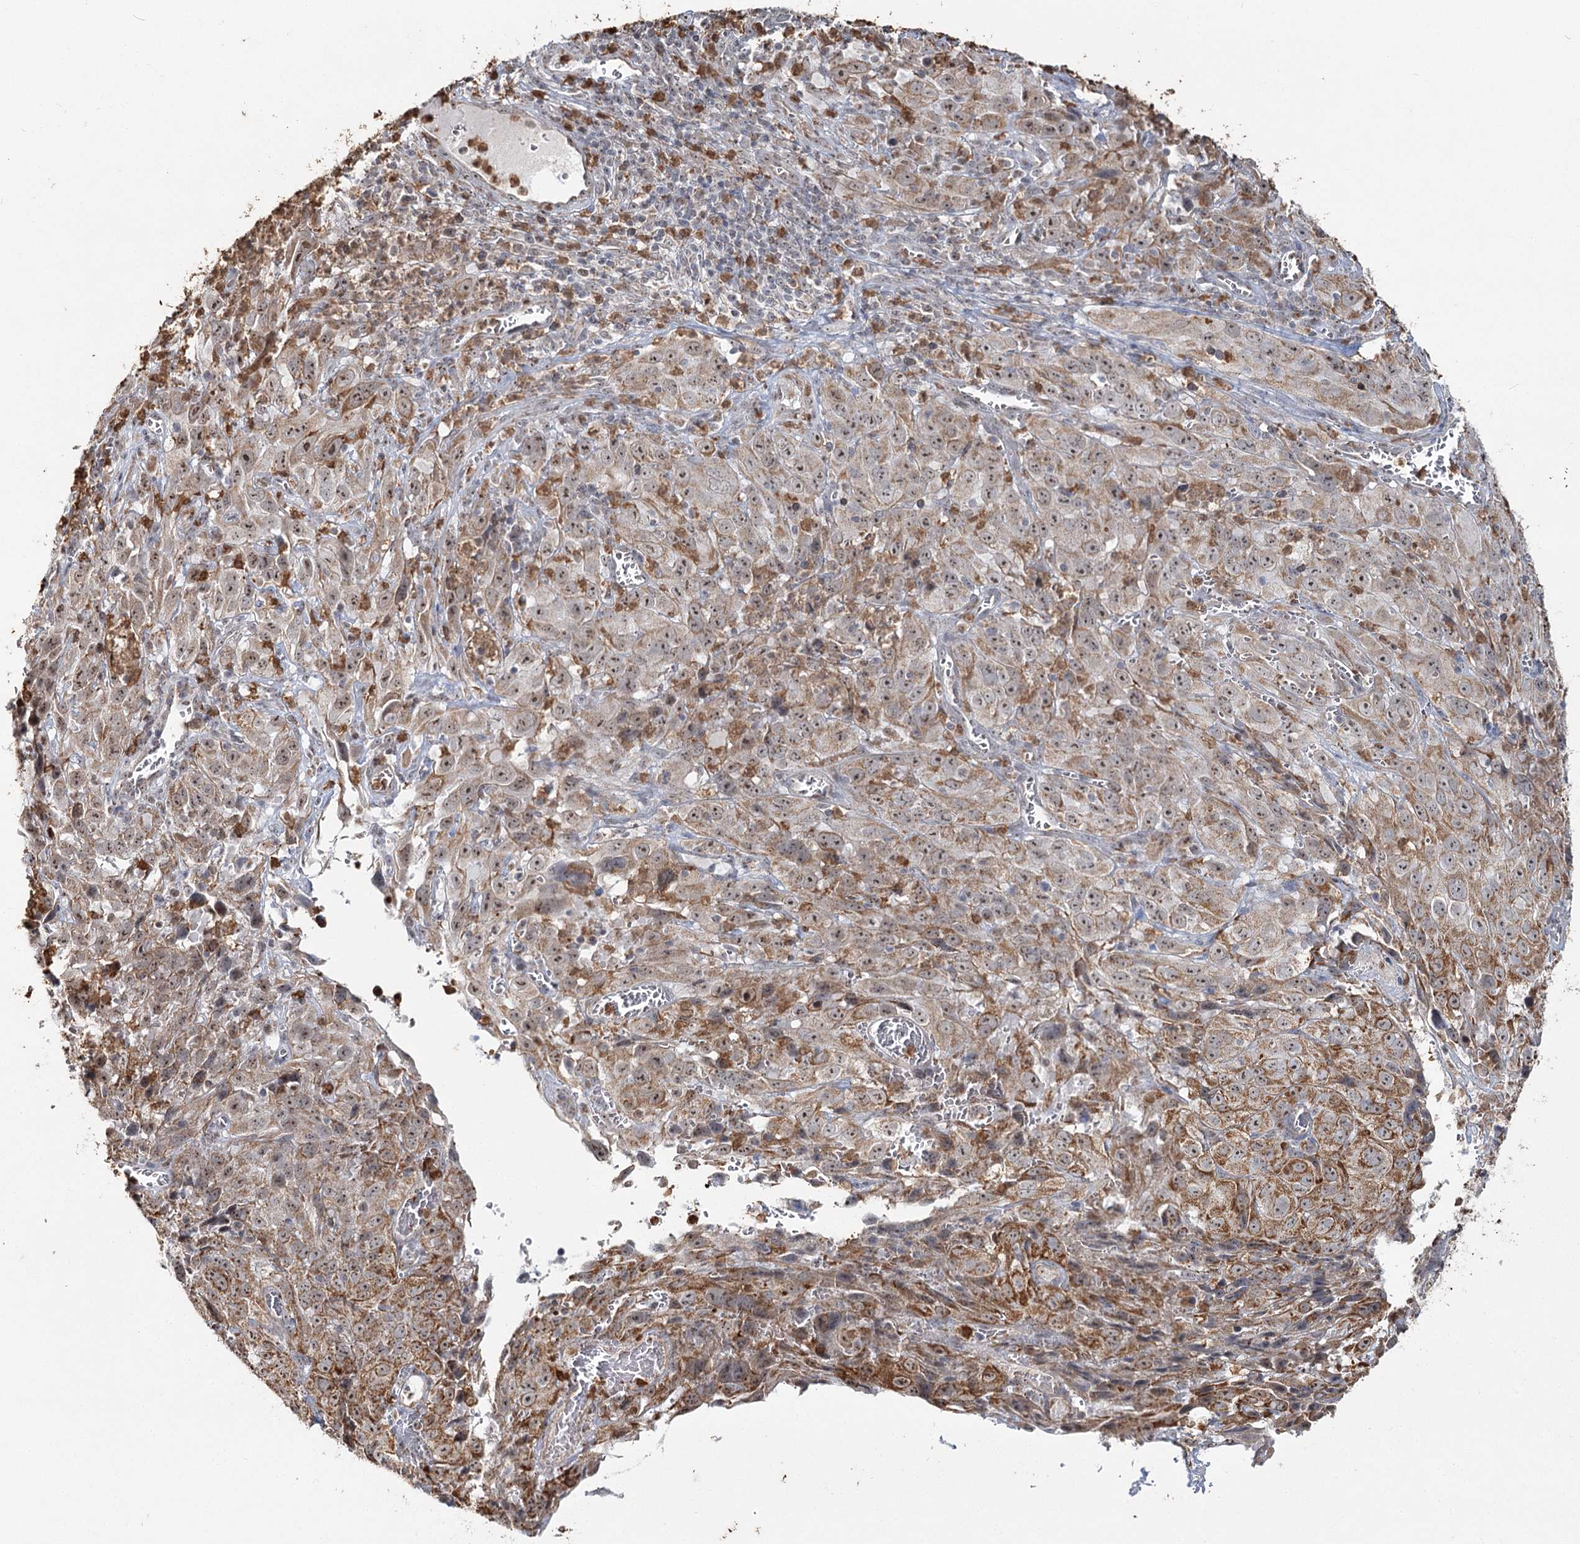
{"staining": {"intensity": "moderate", "quantity": "25%-75%", "location": "cytoplasmic/membranous,nuclear"}, "tissue": "cervical cancer", "cell_type": "Tumor cells", "image_type": "cancer", "snomed": [{"axis": "morphology", "description": "Squamous cell carcinoma, NOS"}, {"axis": "topography", "description": "Cervix"}], "caption": "Protein expression analysis of squamous cell carcinoma (cervical) displays moderate cytoplasmic/membranous and nuclear expression in about 25%-75% of tumor cells.", "gene": "ATAD1", "patient": {"sex": "female", "age": 32}}